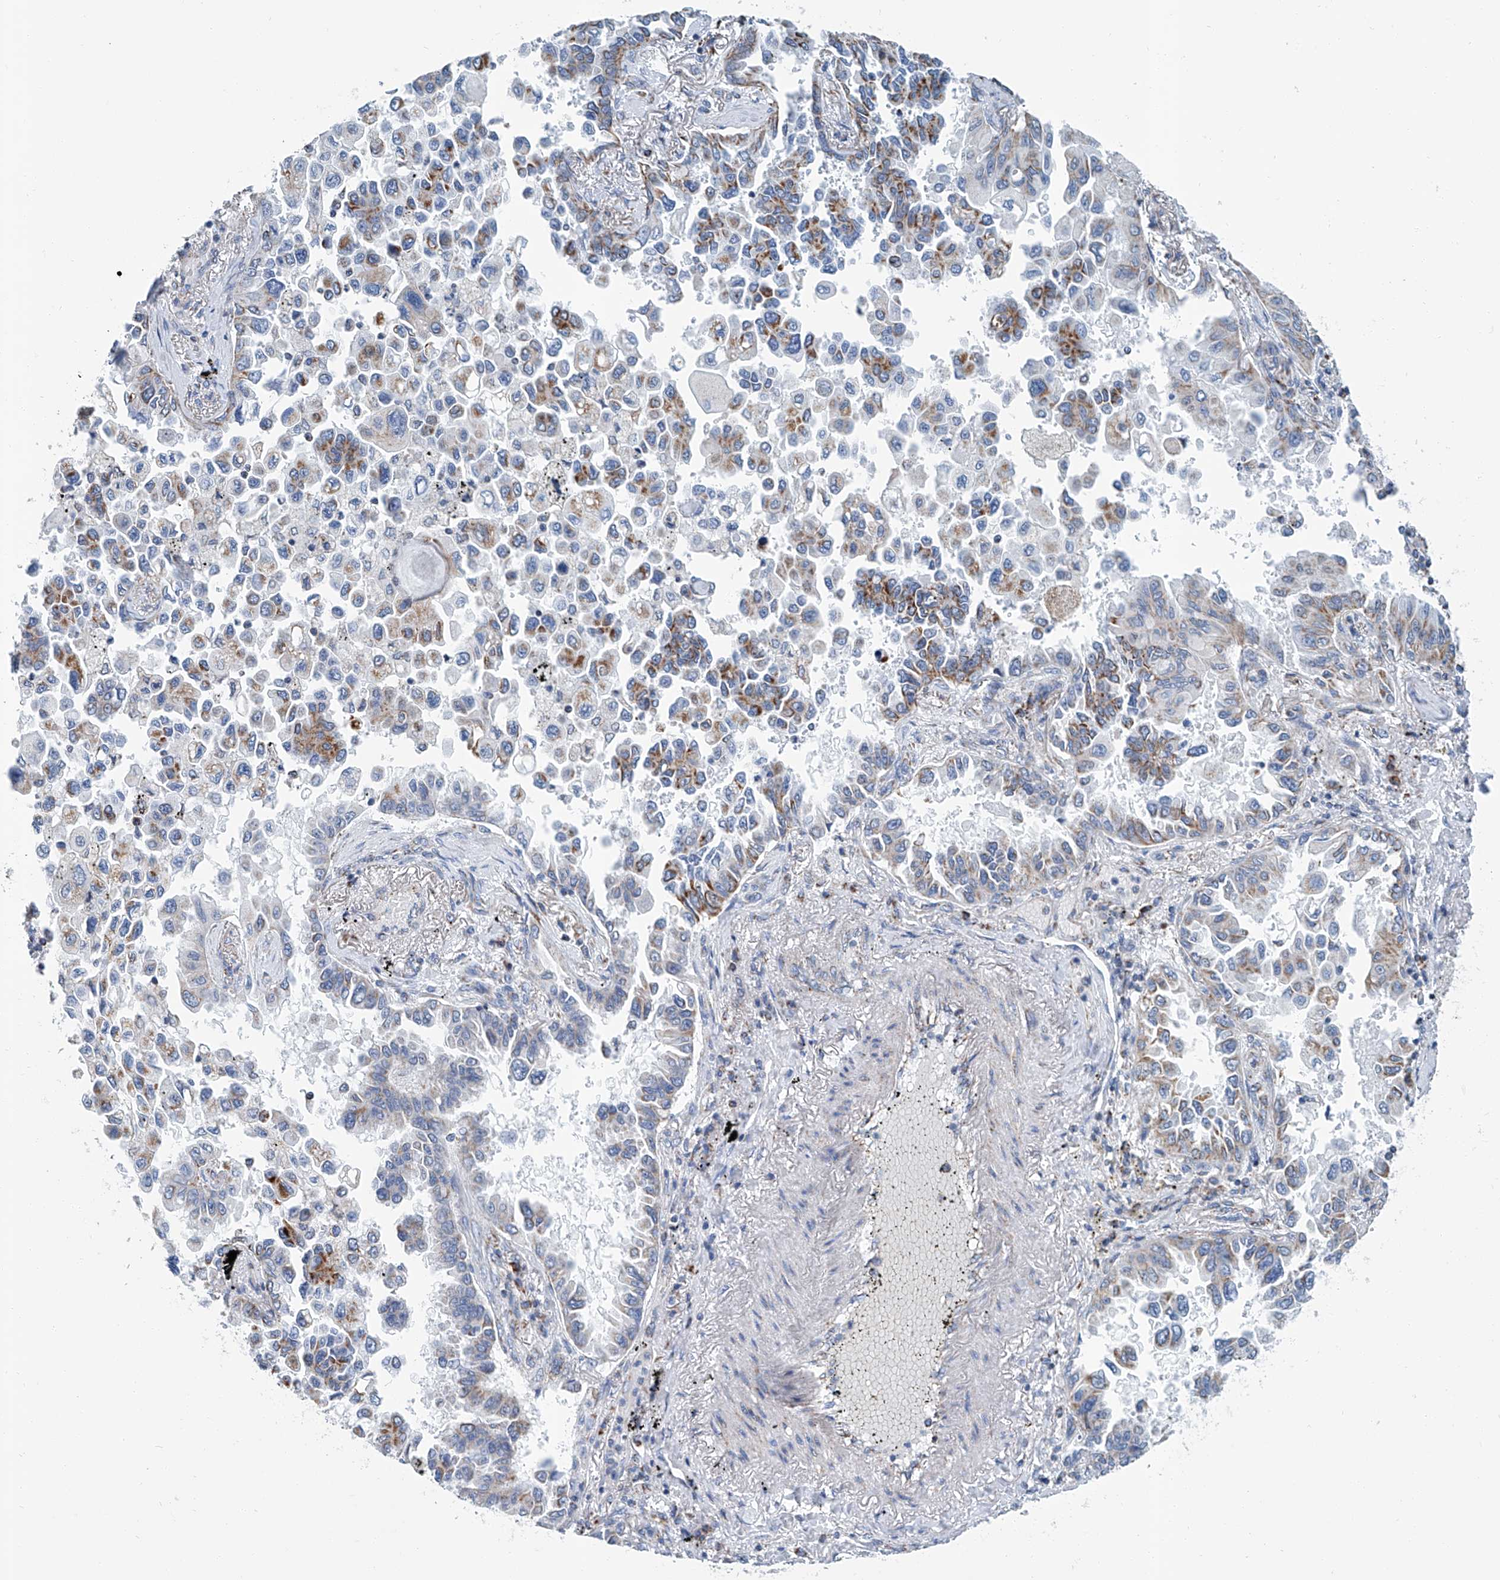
{"staining": {"intensity": "moderate", "quantity": "<25%", "location": "cytoplasmic/membranous"}, "tissue": "lung cancer", "cell_type": "Tumor cells", "image_type": "cancer", "snomed": [{"axis": "morphology", "description": "Adenocarcinoma, NOS"}, {"axis": "topography", "description": "Lung"}], "caption": "Protein staining demonstrates moderate cytoplasmic/membranous staining in about <25% of tumor cells in lung cancer (adenocarcinoma). (DAB = brown stain, brightfield microscopy at high magnification).", "gene": "MT-ND1", "patient": {"sex": "female", "age": 67}}